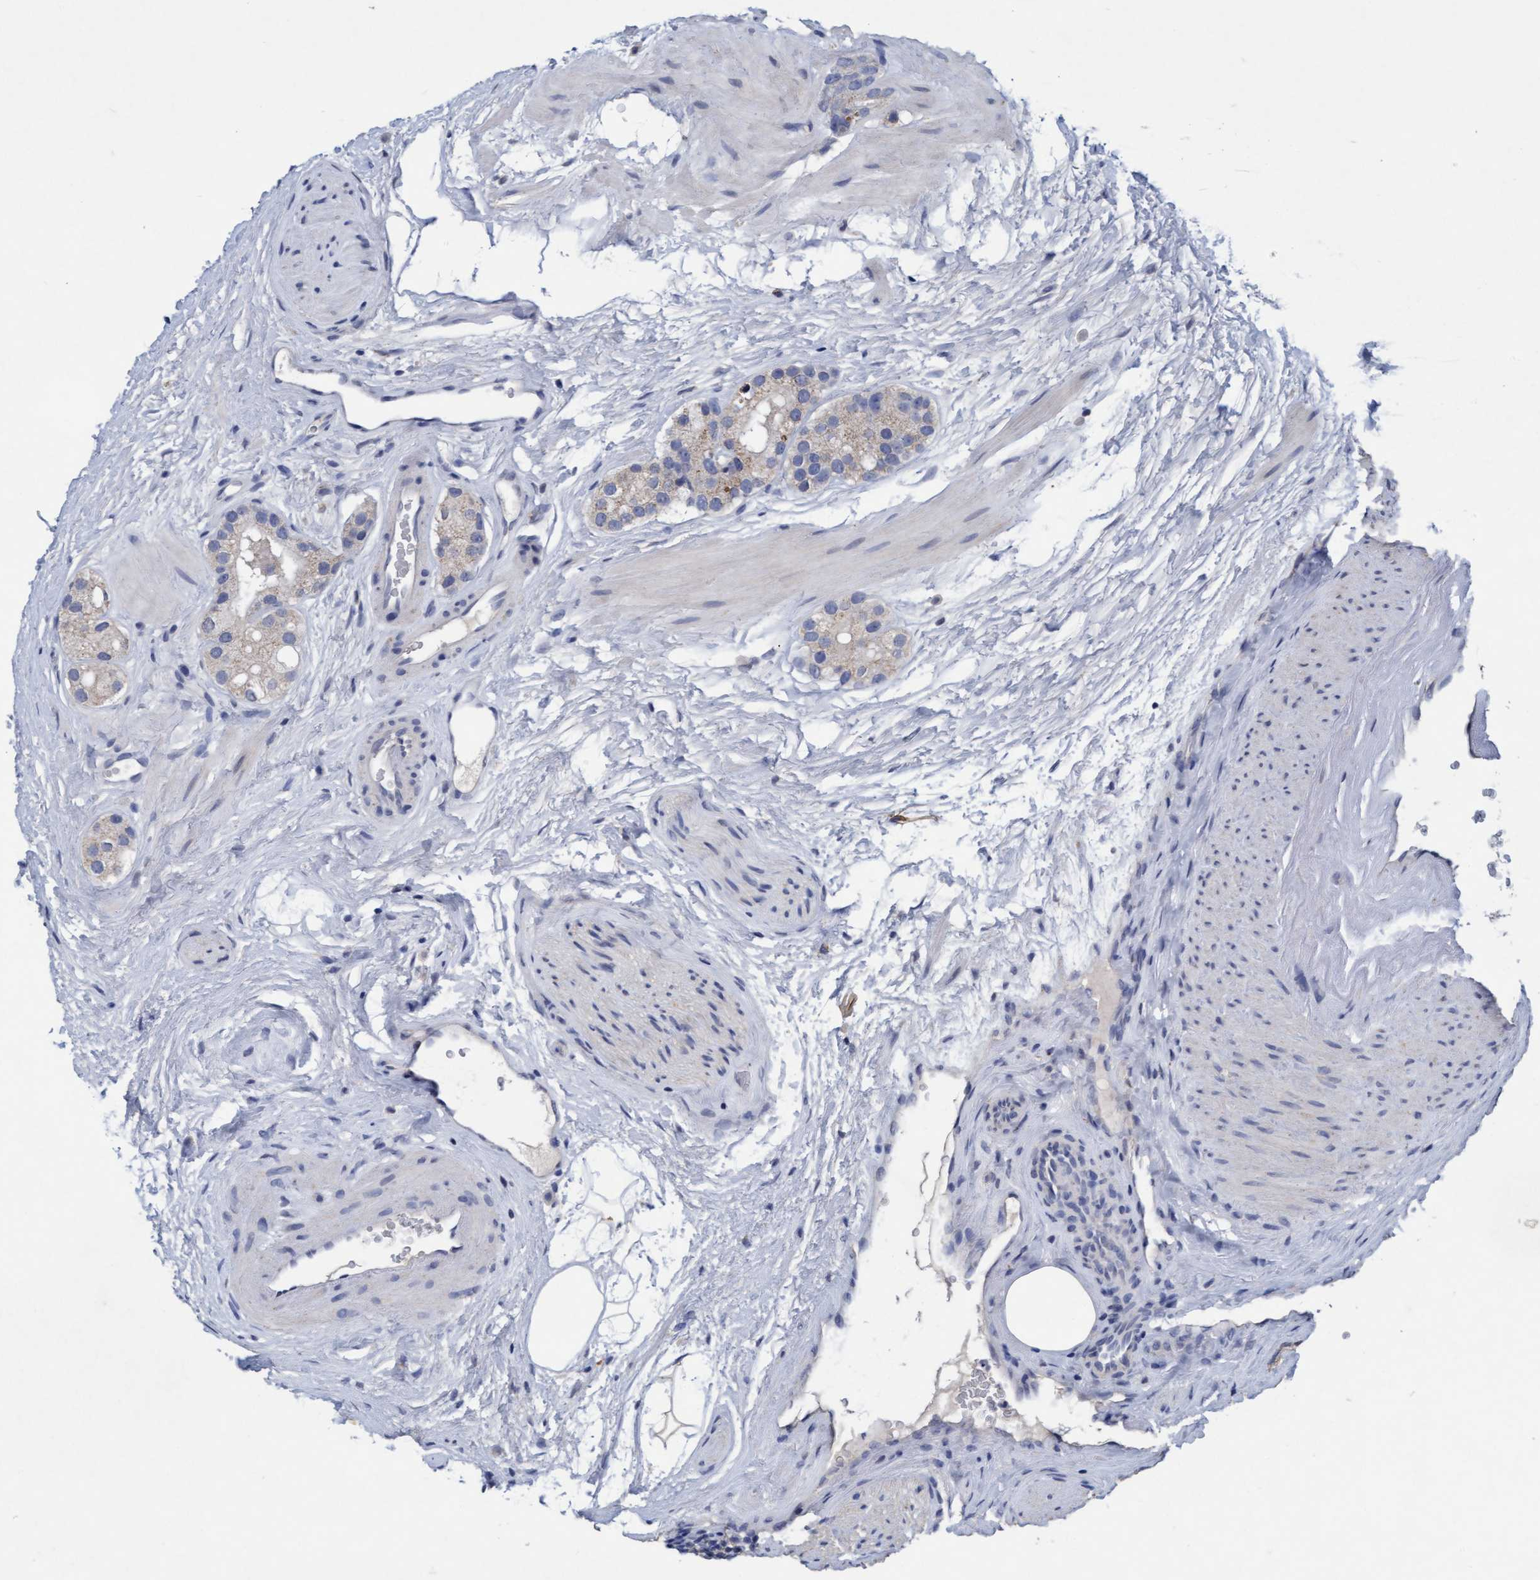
{"staining": {"intensity": "negative", "quantity": "none", "location": "none"}, "tissue": "prostate cancer", "cell_type": "Tumor cells", "image_type": "cancer", "snomed": [{"axis": "morphology", "description": "Adenocarcinoma, High grade"}, {"axis": "topography", "description": "Prostate"}], "caption": "A micrograph of human adenocarcinoma (high-grade) (prostate) is negative for staining in tumor cells.", "gene": "VSIG8", "patient": {"sex": "male", "age": 63}}